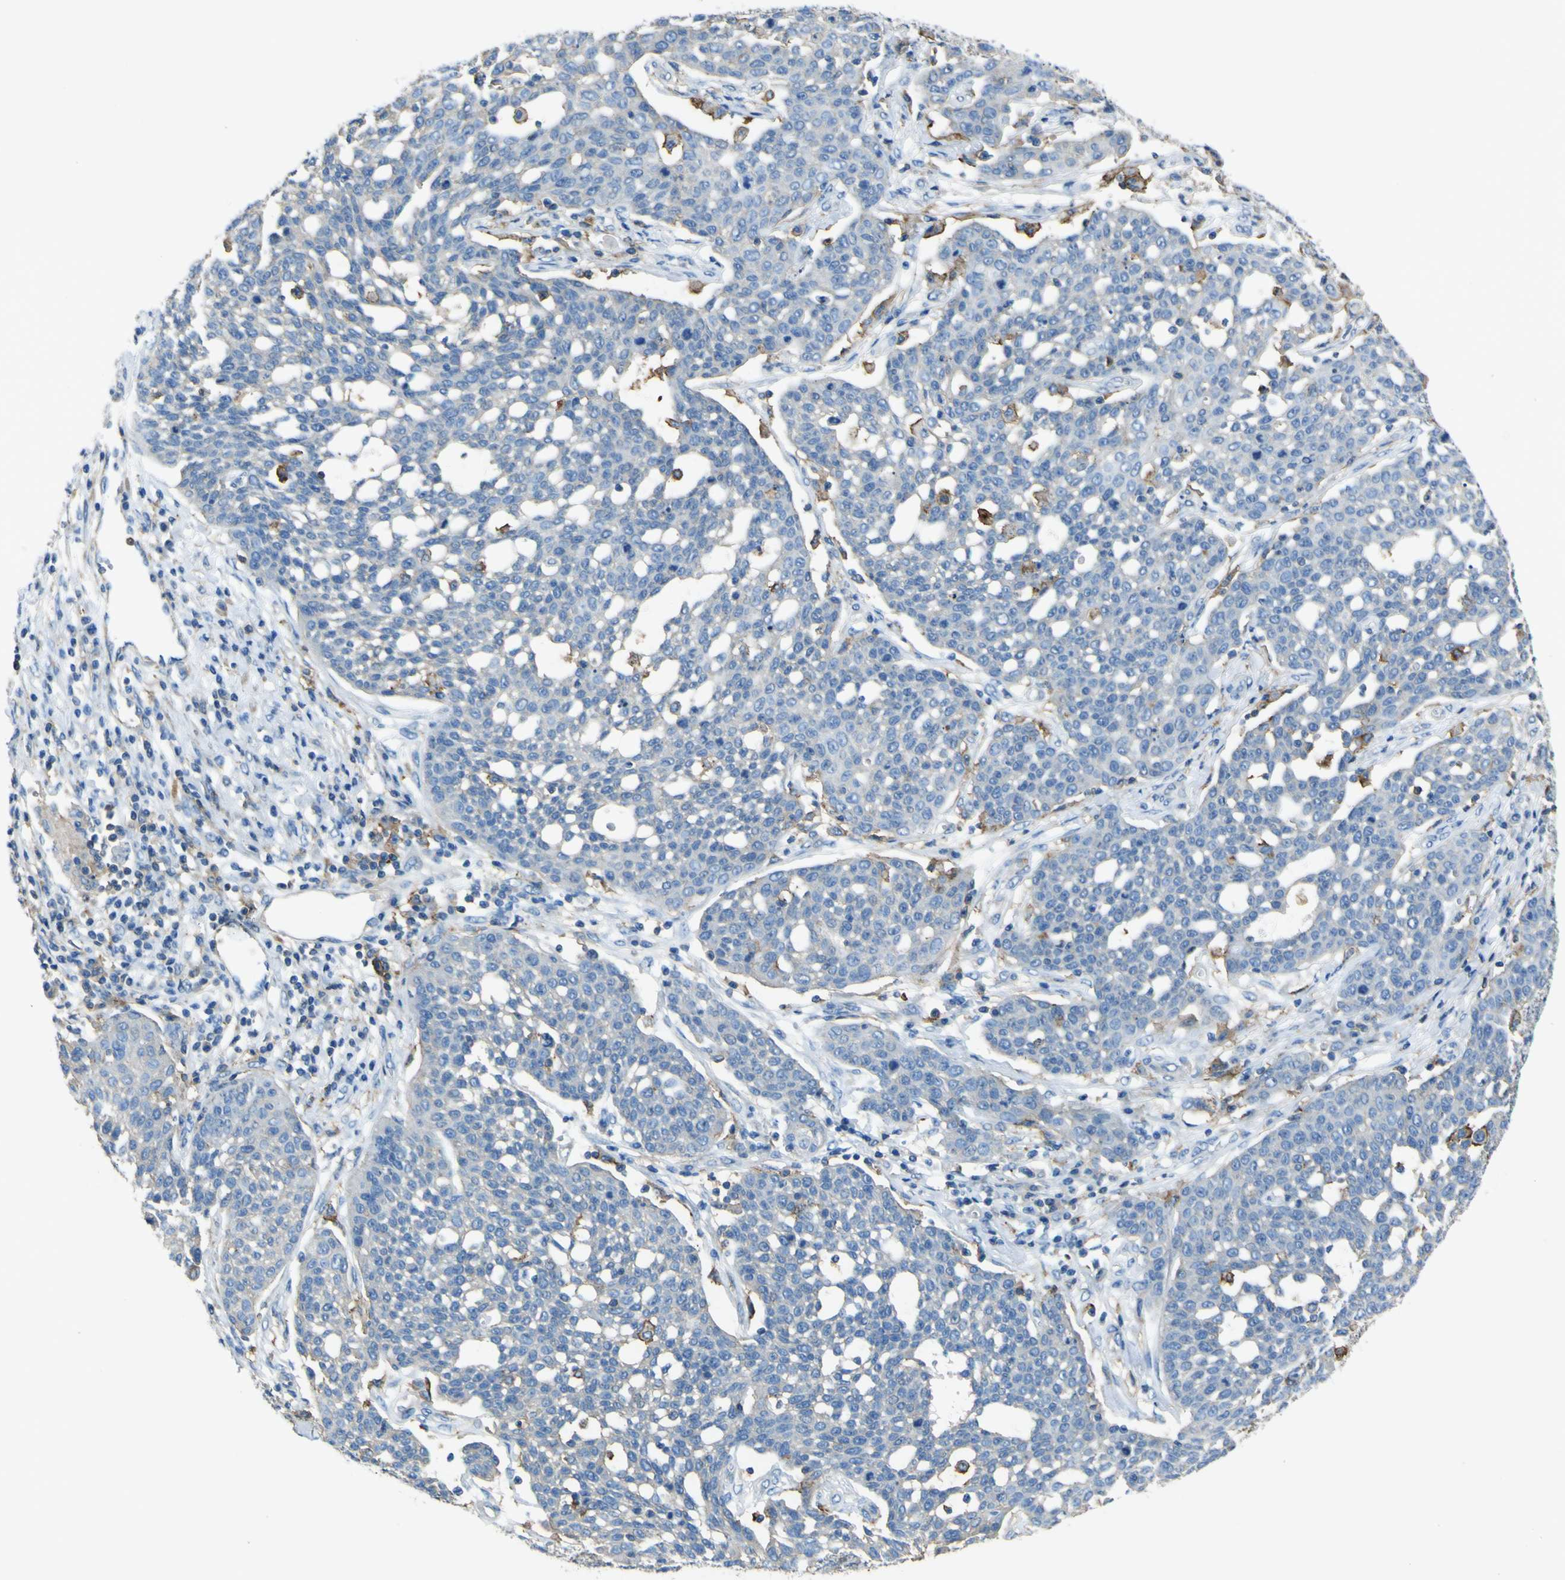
{"staining": {"intensity": "negative", "quantity": "none", "location": "none"}, "tissue": "cervical cancer", "cell_type": "Tumor cells", "image_type": "cancer", "snomed": [{"axis": "morphology", "description": "Squamous cell carcinoma, NOS"}, {"axis": "topography", "description": "Cervix"}], "caption": "This is a photomicrograph of immunohistochemistry (IHC) staining of cervical cancer, which shows no positivity in tumor cells. The staining is performed using DAB (3,3'-diaminobenzidine) brown chromogen with nuclei counter-stained in using hematoxylin.", "gene": "LAIR1", "patient": {"sex": "female", "age": 34}}